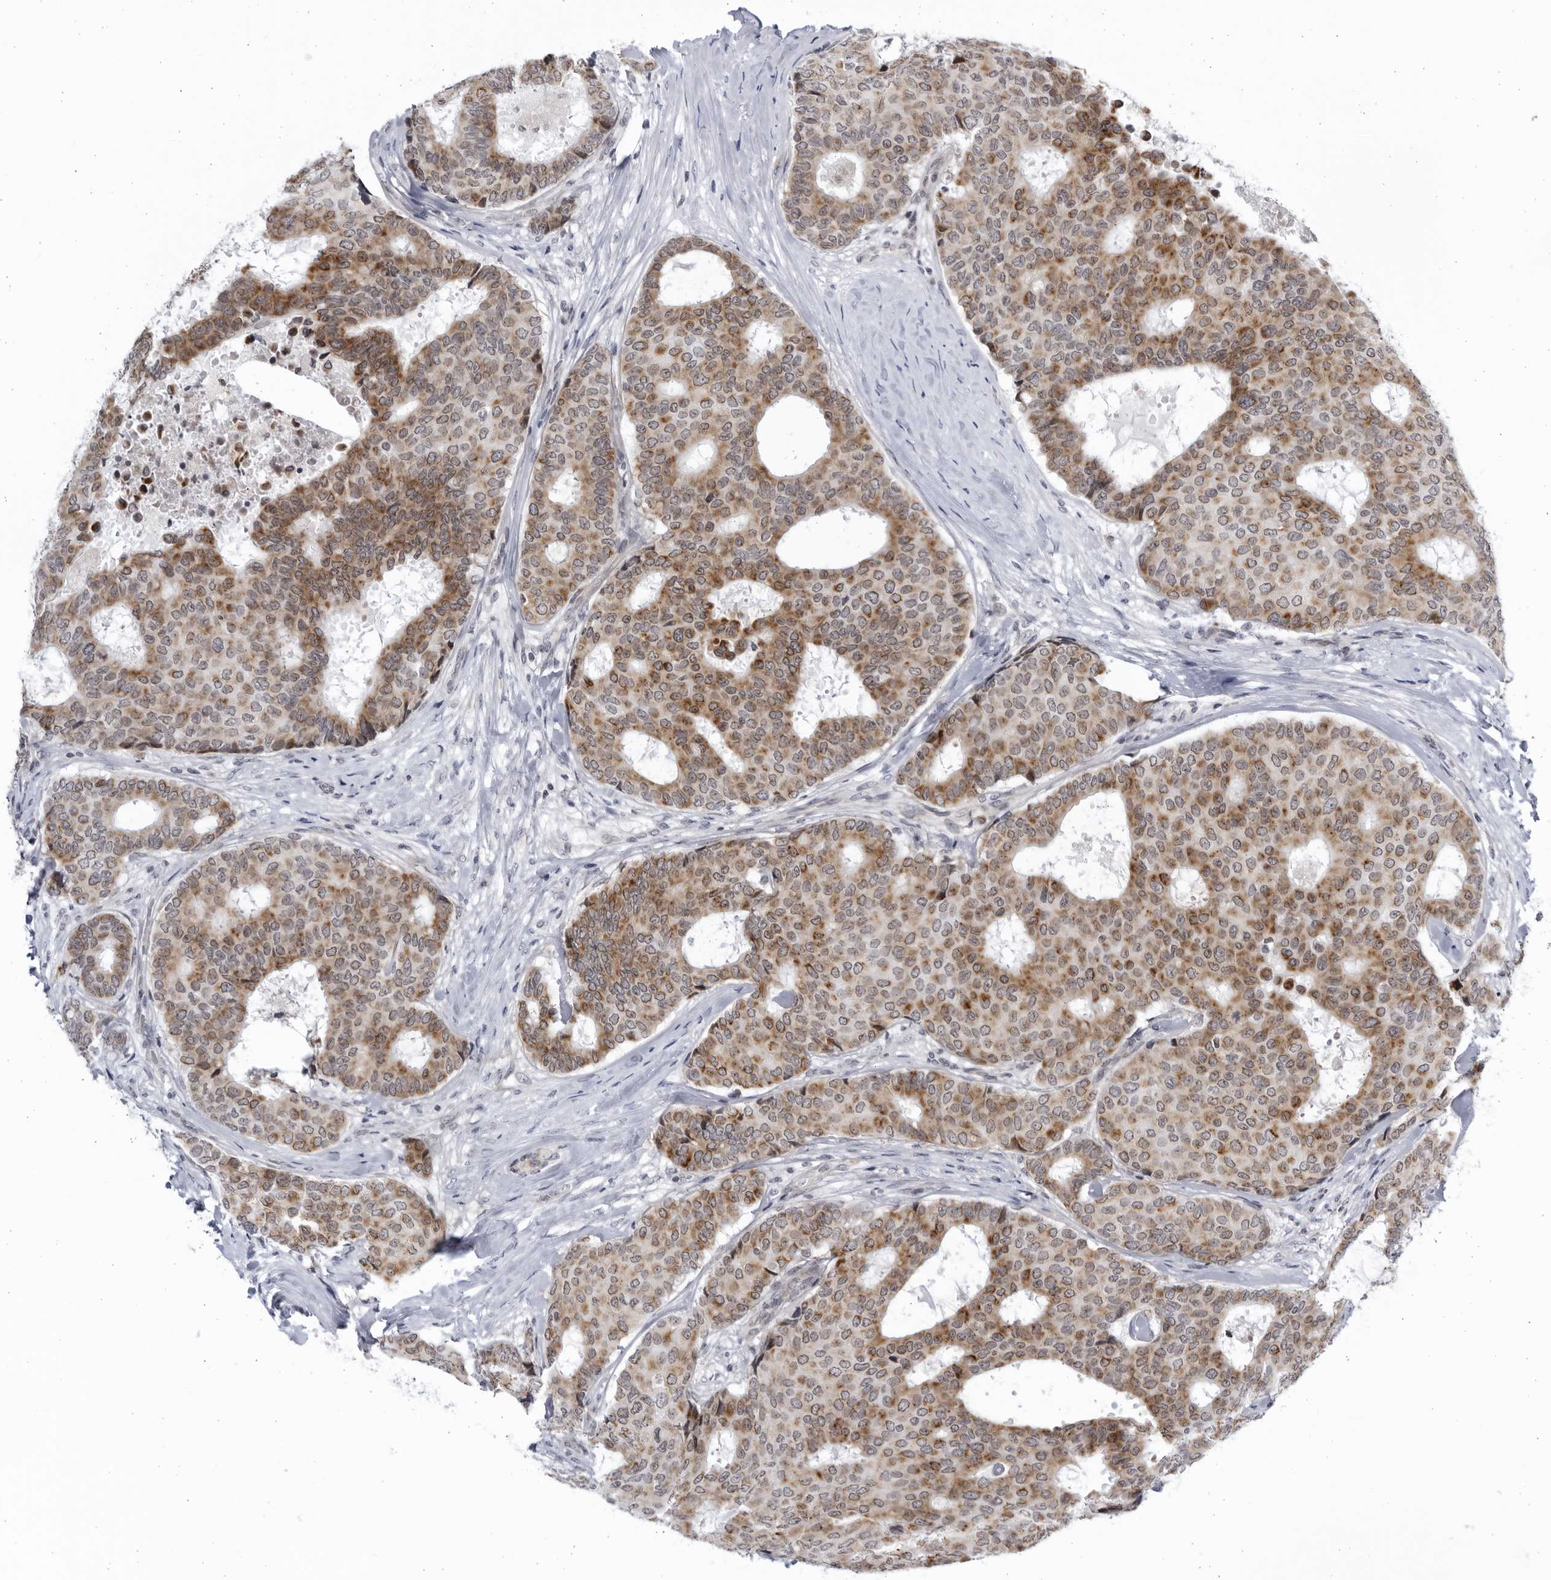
{"staining": {"intensity": "moderate", "quantity": ">75%", "location": "cytoplasmic/membranous"}, "tissue": "breast cancer", "cell_type": "Tumor cells", "image_type": "cancer", "snomed": [{"axis": "morphology", "description": "Duct carcinoma"}, {"axis": "topography", "description": "Breast"}], "caption": "Brown immunohistochemical staining in human breast cancer (intraductal carcinoma) demonstrates moderate cytoplasmic/membranous positivity in approximately >75% of tumor cells. Nuclei are stained in blue.", "gene": "SLC25A22", "patient": {"sex": "female", "age": 75}}